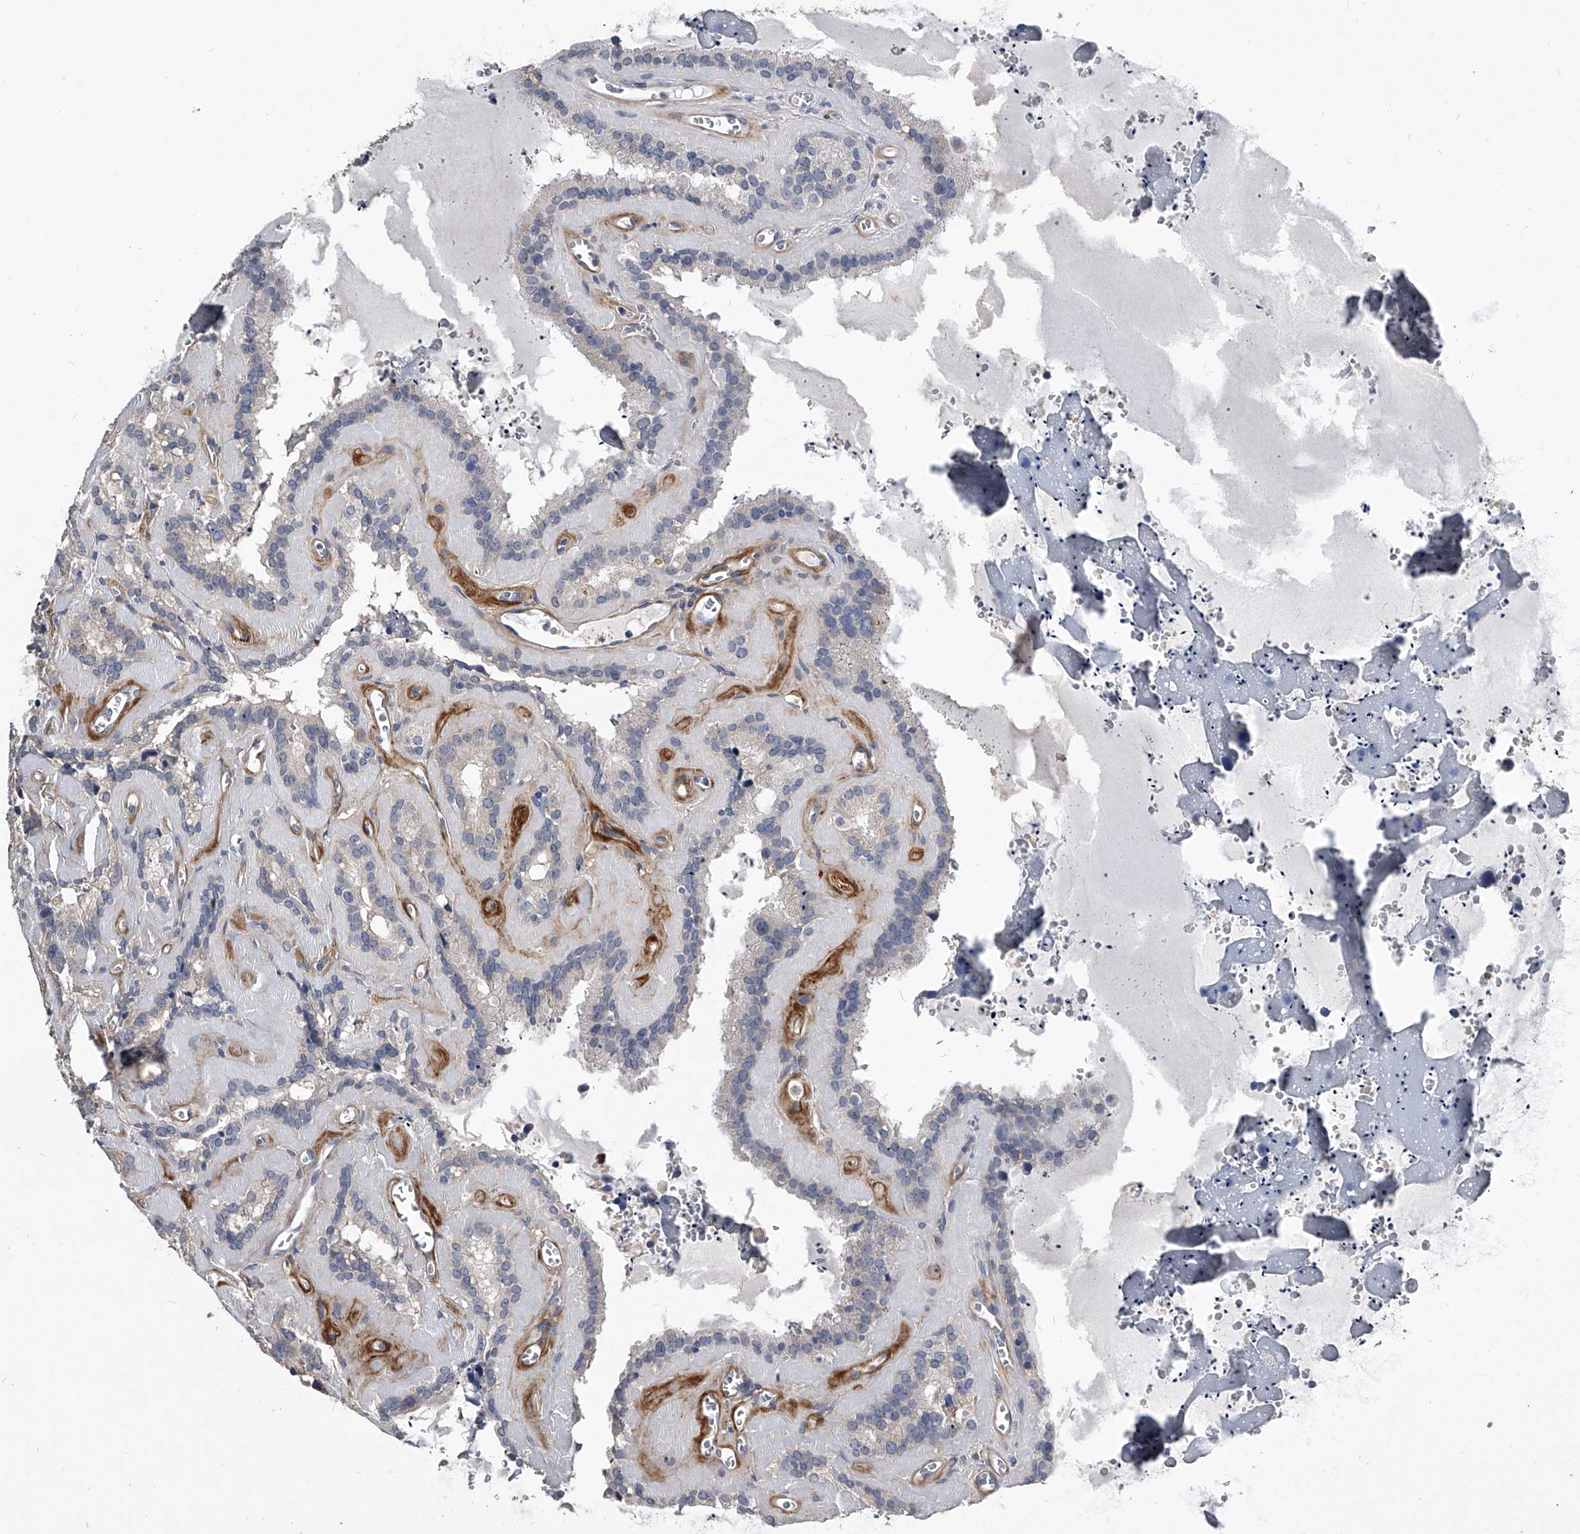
{"staining": {"intensity": "negative", "quantity": "none", "location": "none"}, "tissue": "seminal vesicle", "cell_type": "Glandular cells", "image_type": "normal", "snomed": [{"axis": "morphology", "description": "Normal tissue, NOS"}, {"axis": "topography", "description": "Prostate"}, {"axis": "topography", "description": "Seminal veicle"}], "caption": "Immunohistochemistry histopathology image of unremarkable seminal vesicle: human seminal vesicle stained with DAB shows no significant protein expression in glandular cells. The staining was performed using DAB to visualize the protein expression in brown, while the nuclei were stained in blue with hematoxylin (Magnification: 20x).", "gene": "PHACTR1", "patient": {"sex": "male", "age": 59}}